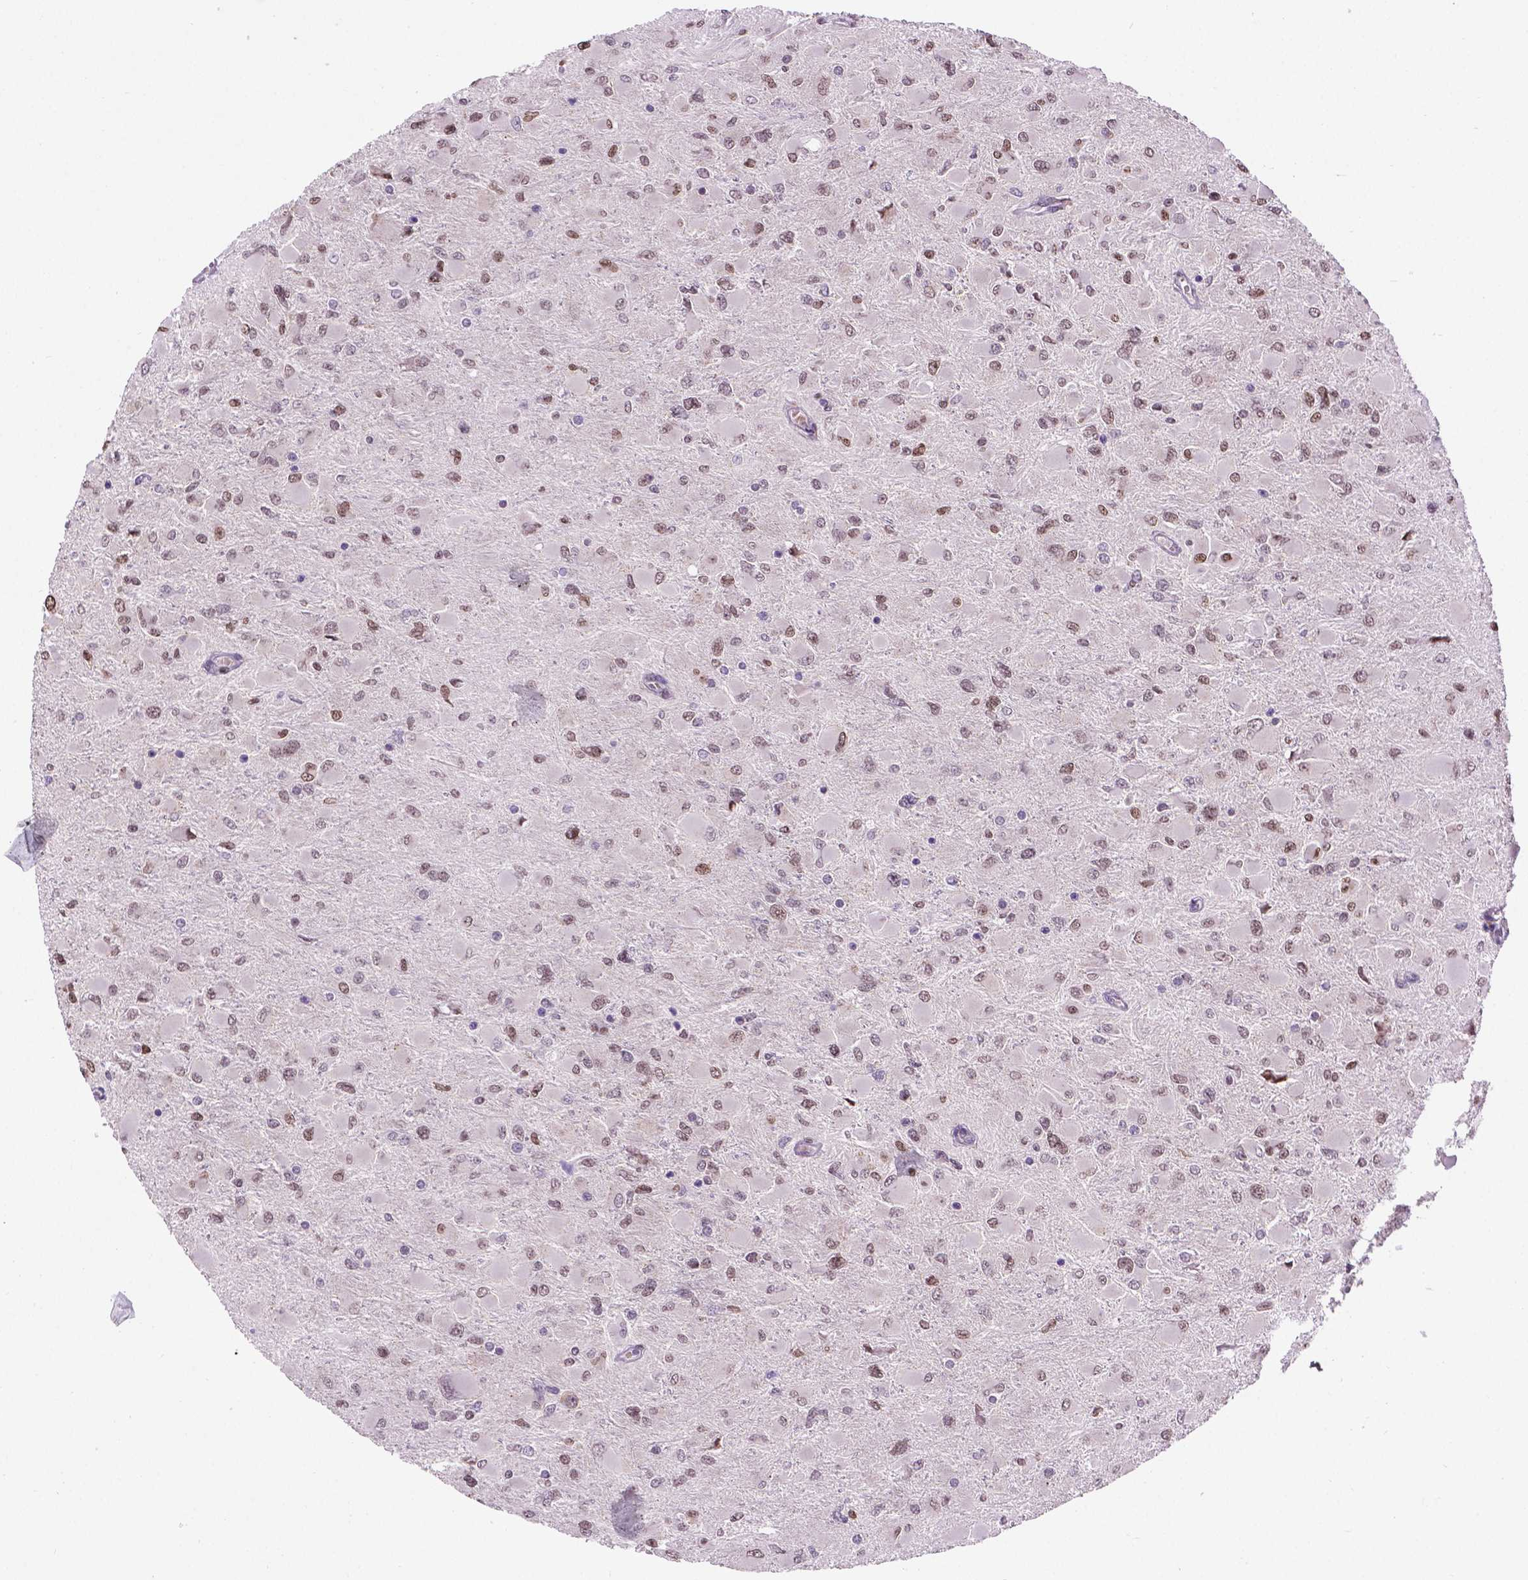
{"staining": {"intensity": "negative", "quantity": "none", "location": "none"}, "tissue": "glioma", "cell_type": "Tumor cells", "image_type": "cancer", "snomed": [{"axis": "morphology", "description": "Glioma, malignant, High grade"}, {"axis": "topography", "description": "Cerebral cortex"}], "caption": "Tumor cells are negative for protein expression in human glioma.", "gene": "IRF6", "patient": {"sex": "female", "age": 36}}